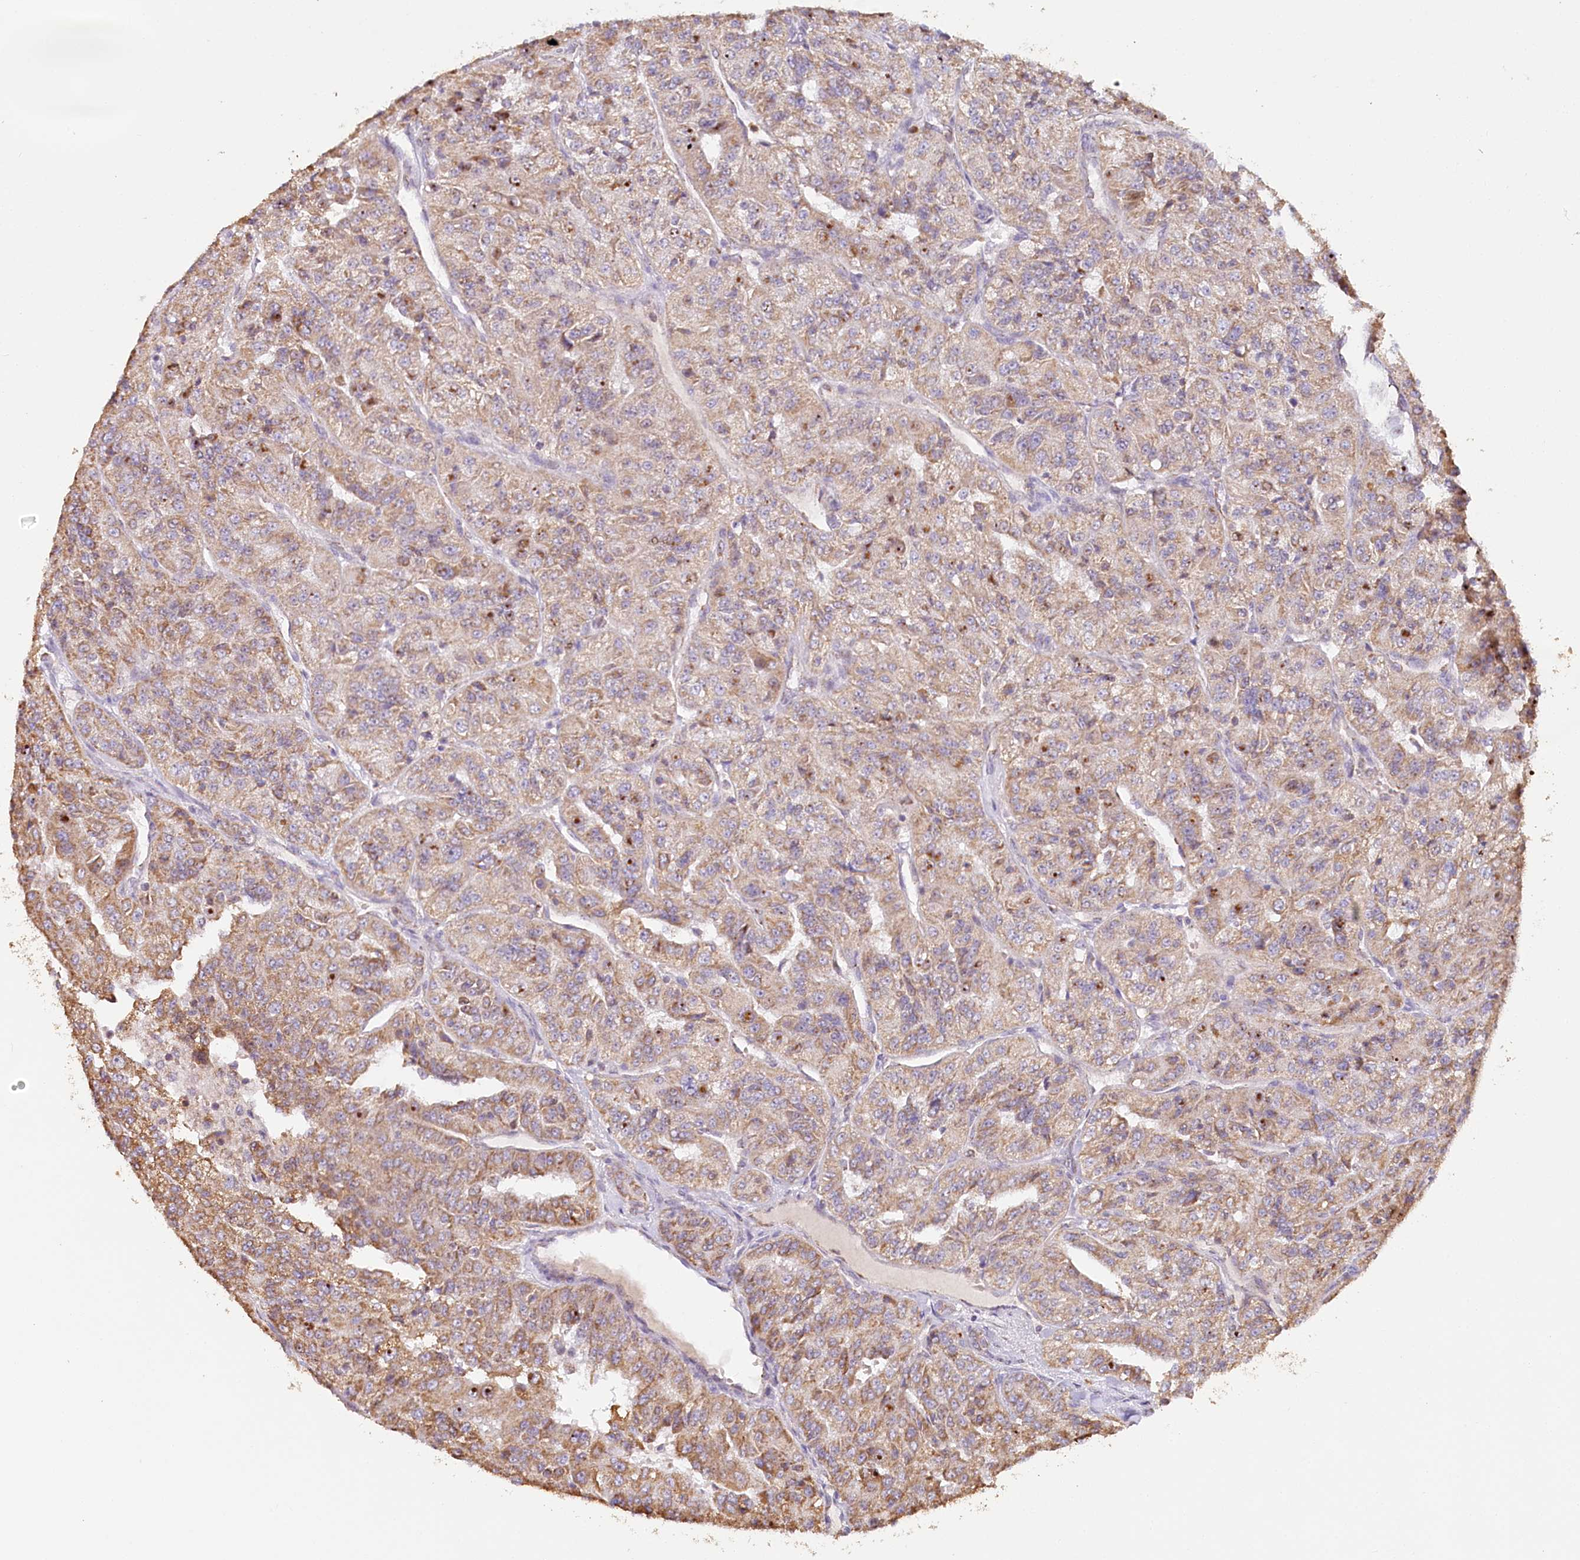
{"staining": {"intensity": "moderate", "quantity": ">75%", "location": "cytoplasmic/membranous"}, "tissue": "renal cancer", "cell_type": "Tumor cells", "image_type": "cancer", "snomed": [{"axis": "morphology", "description": "Adenocarcinoma, NOS"}, {"axis": "topography", "description": "Kidney"}], "caption": "Immunohistochemical staining of adenocarcinoma (renal) exhibits moderate cytoplasmic/membranous protein staining in approximately >75% of tumor cells. Nuclei are stained in blue.", "gene": "MMP25", "patient": {"sex": "female", "age": 63}}